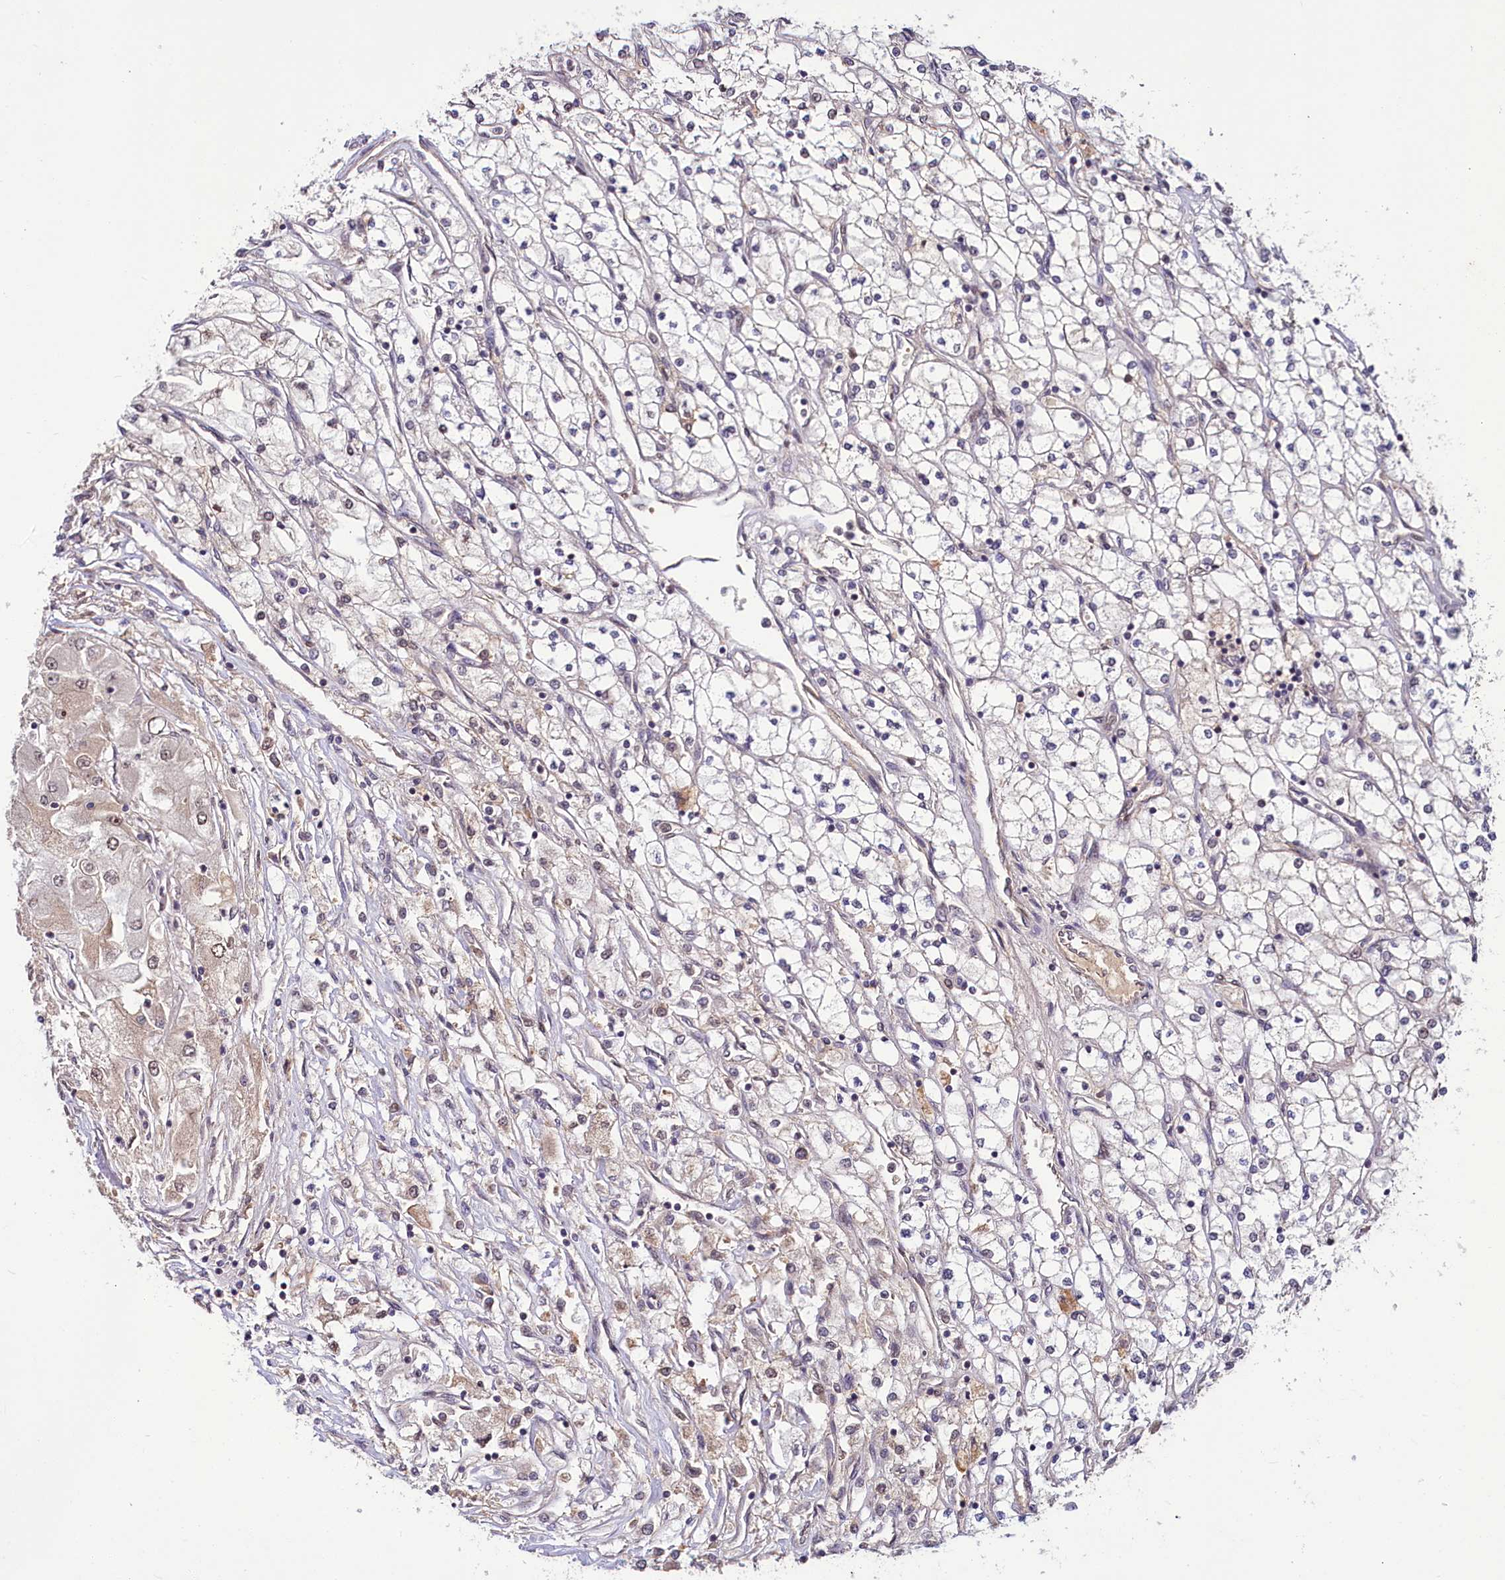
{"staining": {"intensity": "negative", "quantity": "none", "location": "none"}, "tissue": "renal cancer", "cell_type": "Tumor cells", "image_type": "cancer", "snomed": [{"axis": "morphology", "description": "Adenocarcinoma, NOS"}, {"axis": "topography", "description": "Kidney"}], "caption": "Photomicrograph shows no protein positivity in tumor cells of renal cancer tissue. (IHC, brightfield microscopy, high magnification).", "gene": "N4BP2L1", "patient": {"sex": "male", "age": 80}}